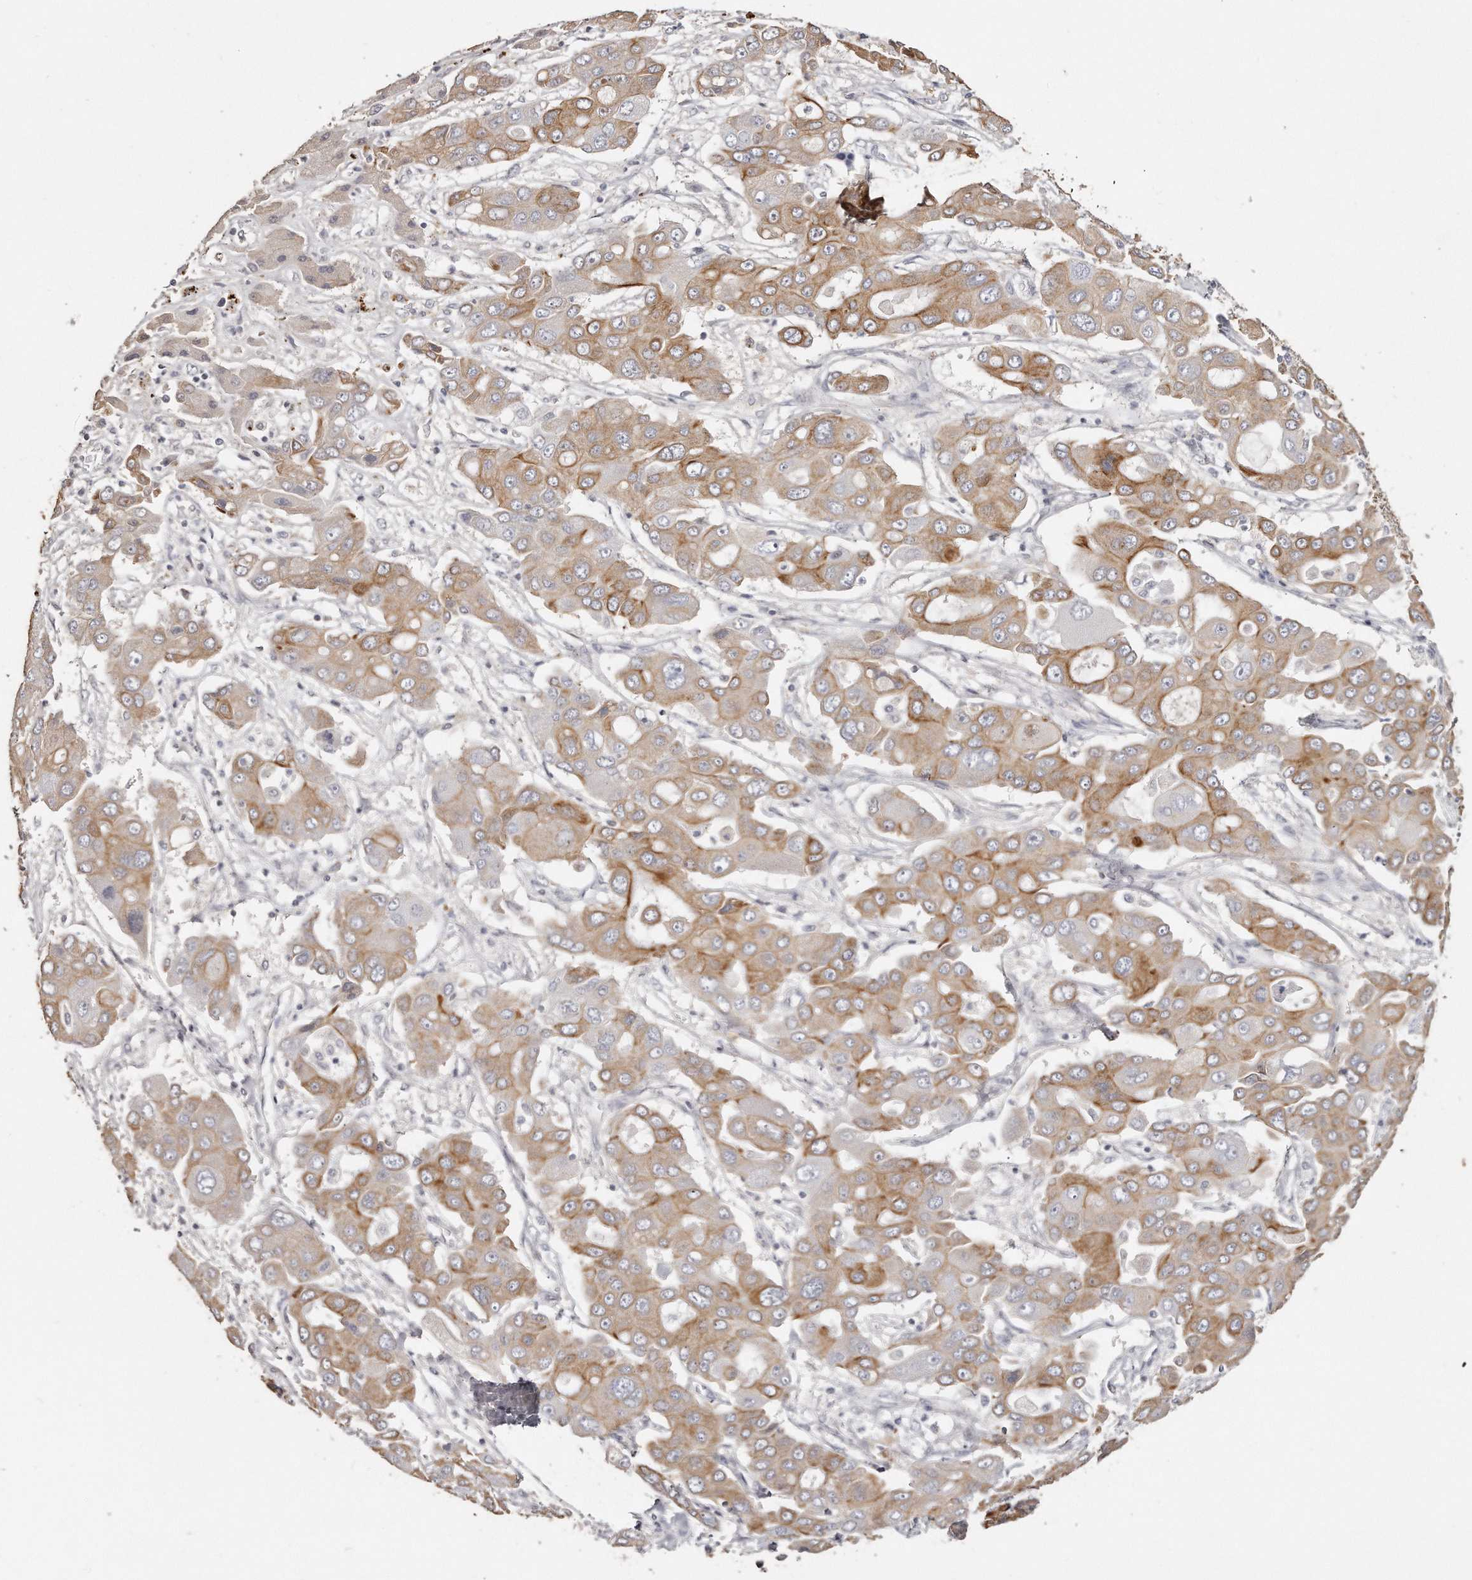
{"staining": {"intensity": "moderate", "quantity": ">75%", "location": "cytoplasmic/membranous"}, "tissue": "liver cancer", "cell_type": "Tumor cells", "image_type": "cancer", "snomed": [{"axis": "morphology", "description": "Cholangiocarcinoma"}, {"axis": "topography", "description": "Liver"}], "caption": "Protein expression analysis of human liver cholangiocarcinoma reveals moderate cytoplasmic/membranous staining in about >75% of tumor cells.", "gene": "ZYG11A", "patient": {"sex": "male", "age": 67}}